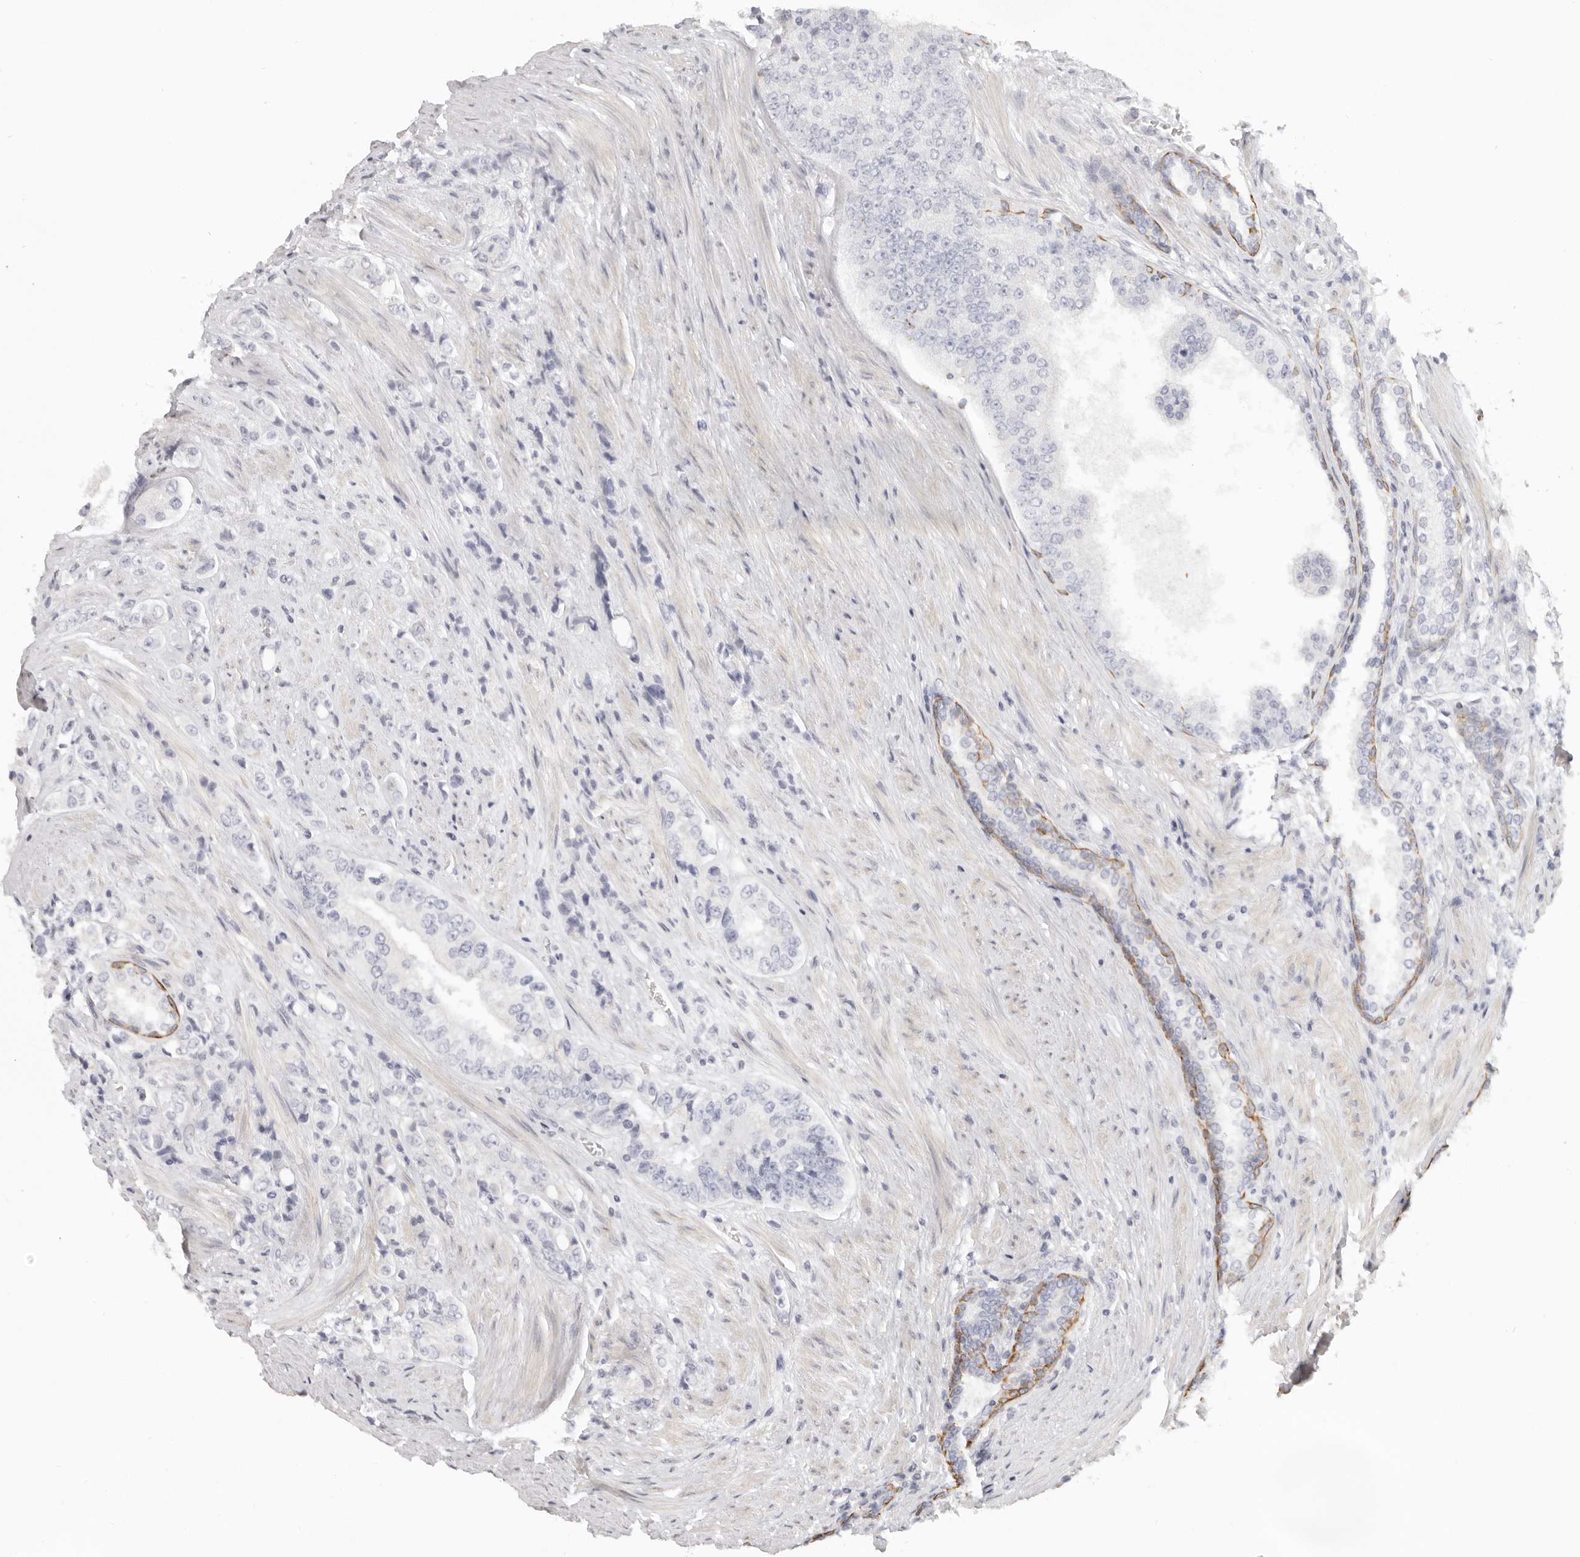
{"staining": {"intensity": "negative", "quantity": "none", "location": "none"}, "tissue": "prostate cancer", "cell_type": "Tumor cells", "image_type": "cancer", "snomed": [{"axis": "morphology", "description": "Adenocarcinoma, High grade"}, {"axis": "topography", "description": "Prostate"}], "caption": "The immunohistochemistry micrograph has no significant positivity in tumor cells of prostate cancer (high-grade adenocarcinoma) tissue.", "gene": "RXFP1", "patient": {"sex": "male", "age": 61}}